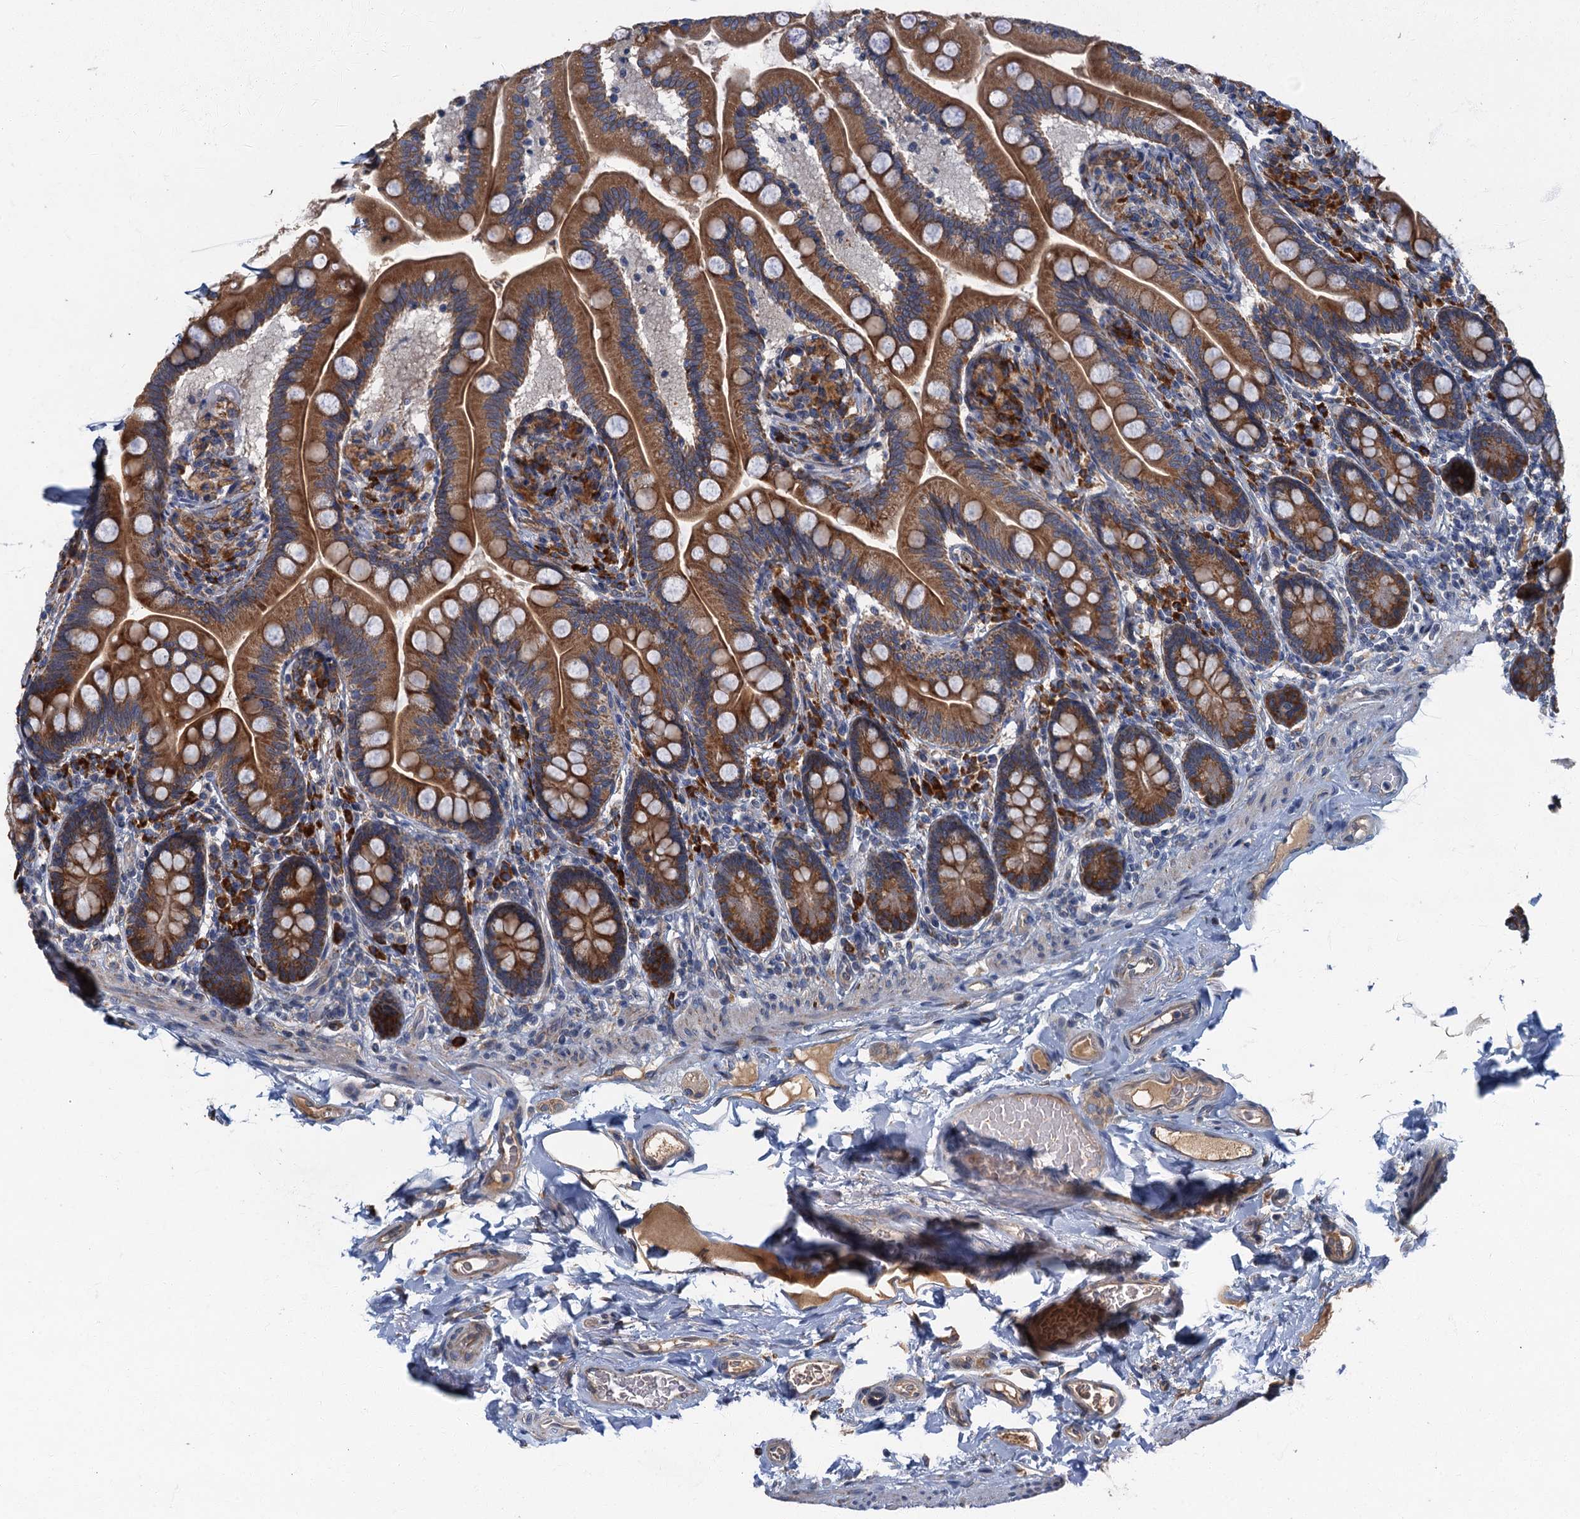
{"staining": {"intensity": "strong", "quantity": ">75%", "location": "cytoplasmic/membranous"}, "tissue": "small intestine", "cell_type": "Glandular cells", "image_type": "normal", "snomed": [{"axis": "morphology", "description": "Normal tissue, NOS"}, {"axis": "topography", "description": "Small intestine"}], "caption": "Protein expression analysis of benign small intestine exhibits strong cytoplasmic/membranous positivity in approximately >75% of glandular cells.", "gene": "SPDYC", "patient": {"sex": "female", "age": 64}}